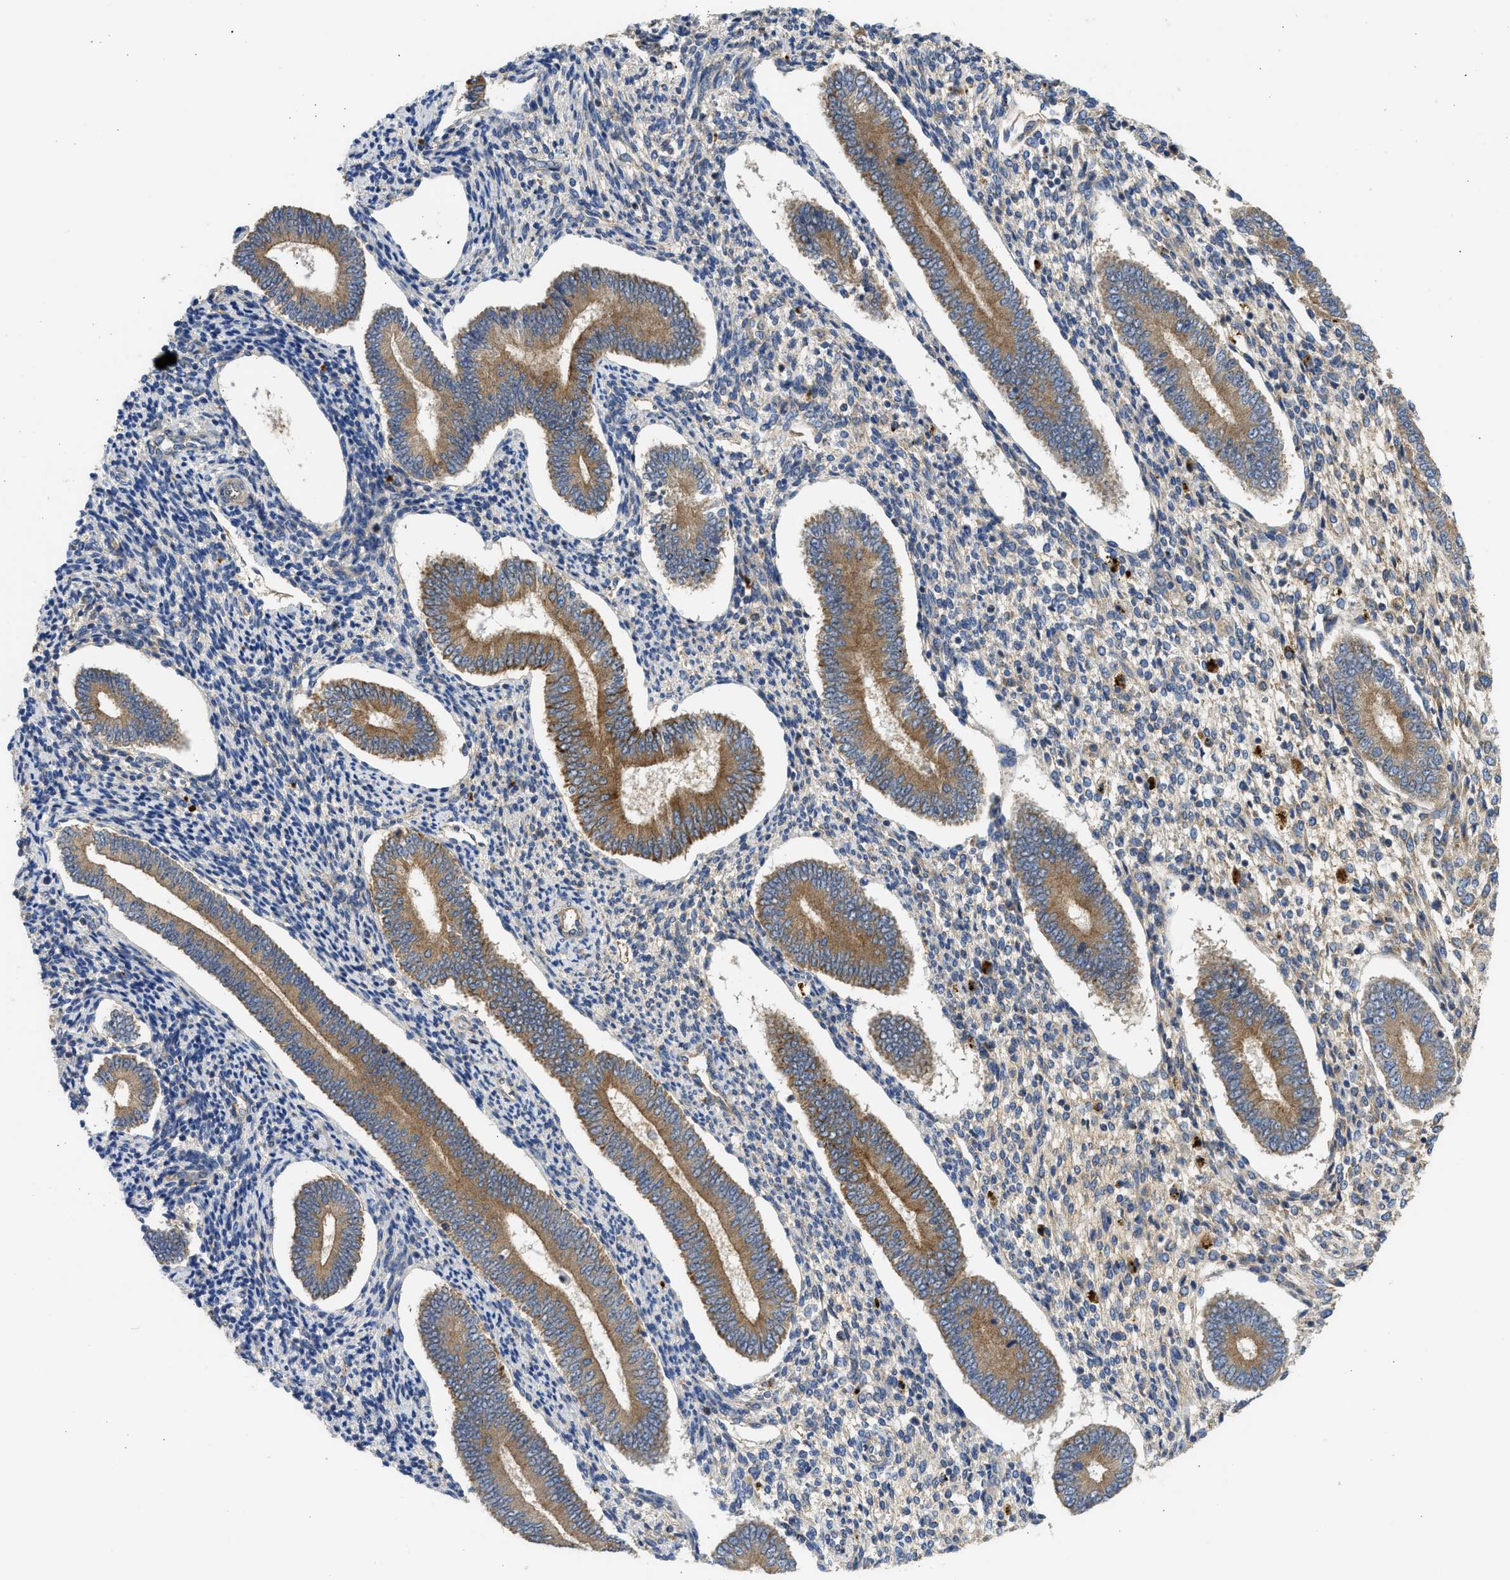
{"staining": {"intensity": "weak", "quantity": "25%-75%", "location": "cytoplasmic/membranous"}, "tissue": "endometrium", "cell_type": "Cells in endometrial stroma", "image_type": "normal", "snomed": [{"axis": "morphology", "description": "Normal tissue, NOS"}, {"axis": "topography", "description": "Endometrium"}], "caption": "This micrograph reveals benign endometrium stained with immunohistochemistry to label a protein in brown. The cytoplasmic/membranous of cells in endometrial stroma show weak positivity for the protein. Nuclei are counter-stained blue.", "gene": "CSRNP2", "patient": {"sex": "female", "age": 42}}